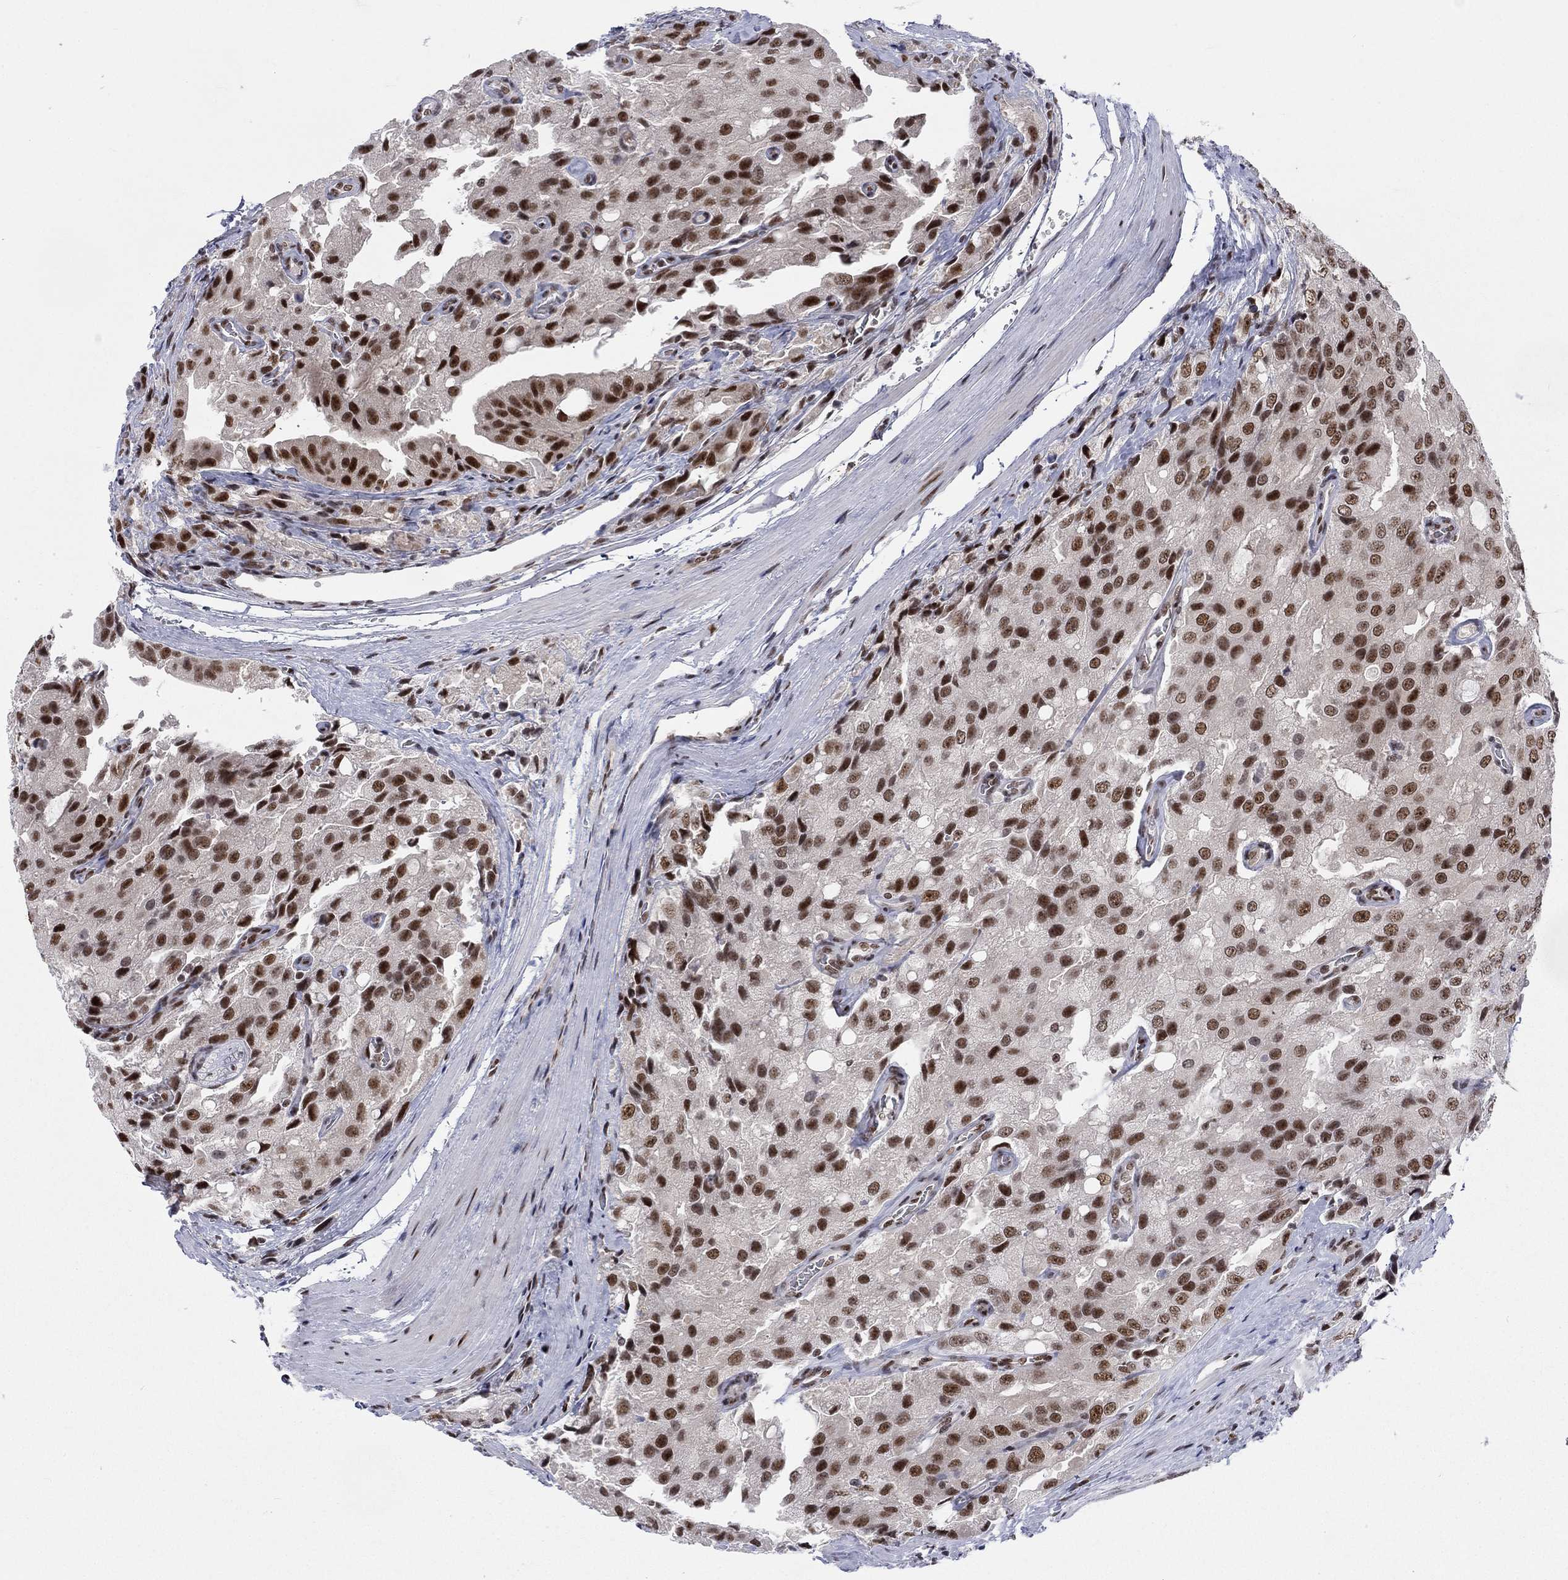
{"staining": {"intensity": "strong", "quantity": ">75%", "location": "nuclear"}, "tissue": "prostate cancer", "cell_type": "Tumor cells", "image_type": "cancer", "snomed": [{"axis": "morphology", "description": "Adenocarcinoma, NOS"}, {"axis": "topography", "description": "Prostate and seminal vesicle, NOS"}, {"axis": "topography", "description": "Prostate"}], "caption": "About >75% of tumor cells in human prostate cancer display strong nuclear protein expression as visualized by brown immunohistochemical staining.", "gene": "FYTTD1", "patient": {"sex": "male", "age": 67}}